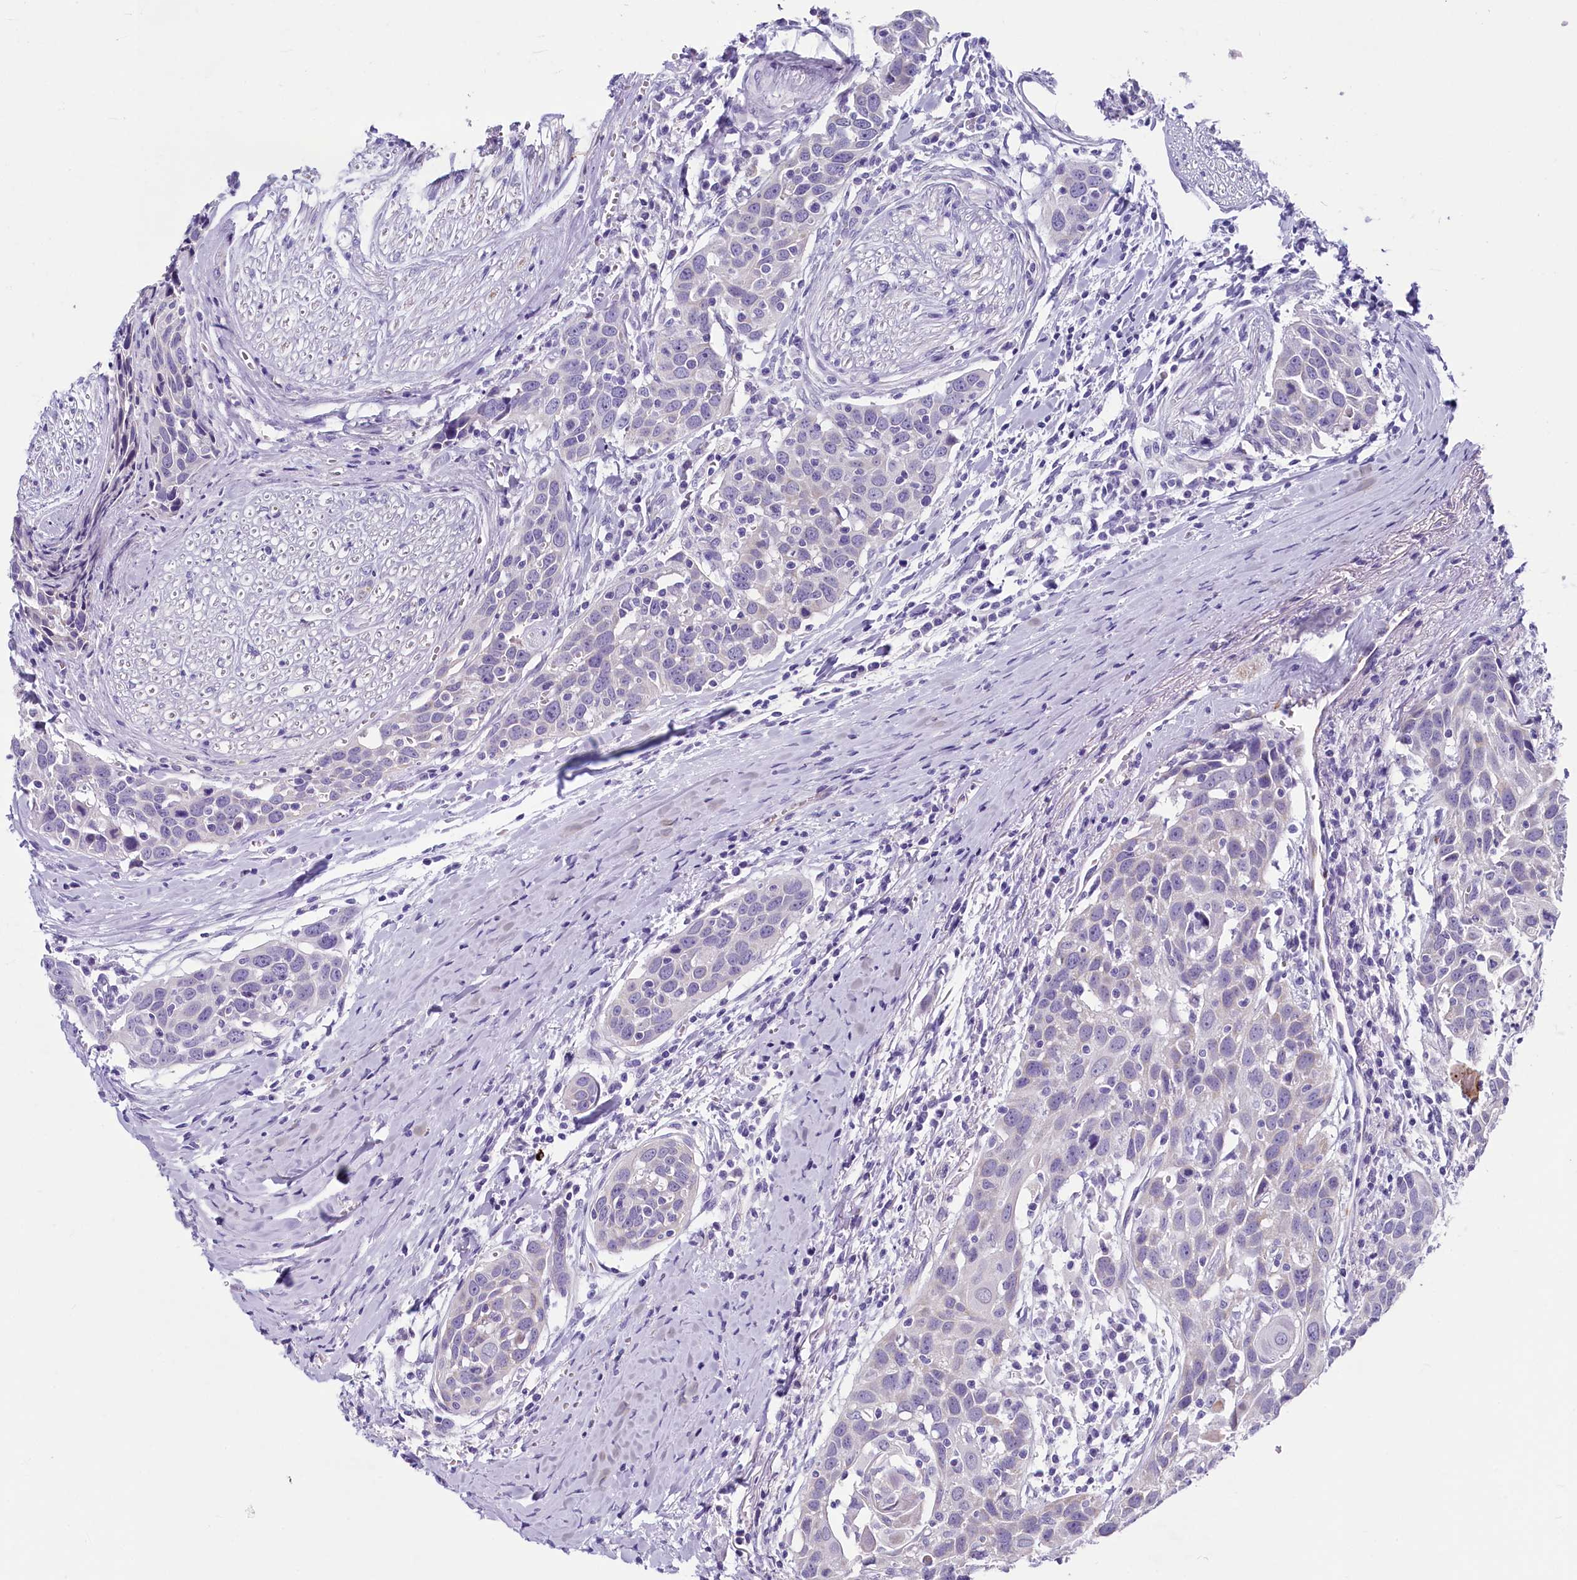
{"staining": {"intensity": "negative", "quantity": "none", "location": "none"}, "tissue": "head and neck cancer", "cell_type": "Tumor cells", "image_type": "cancer", "snomed": [{"axis": "morphology", "description": "Squamous cell carcinoma, NOS"}, {"axis": "topography", "description": "Oral tissue"}, {"axis": "topography", "description": "Head-Neck"}], "caption": "IHC micrograph of neoplastic tissue: human head and neck squamous cell carcinoma stained with DAB (3,3'-diaminobenzidine) demonstrates no significant protein expression in tumor cells.", "gene": "INSC", "patient": {"sex": "female", "age": 50}}